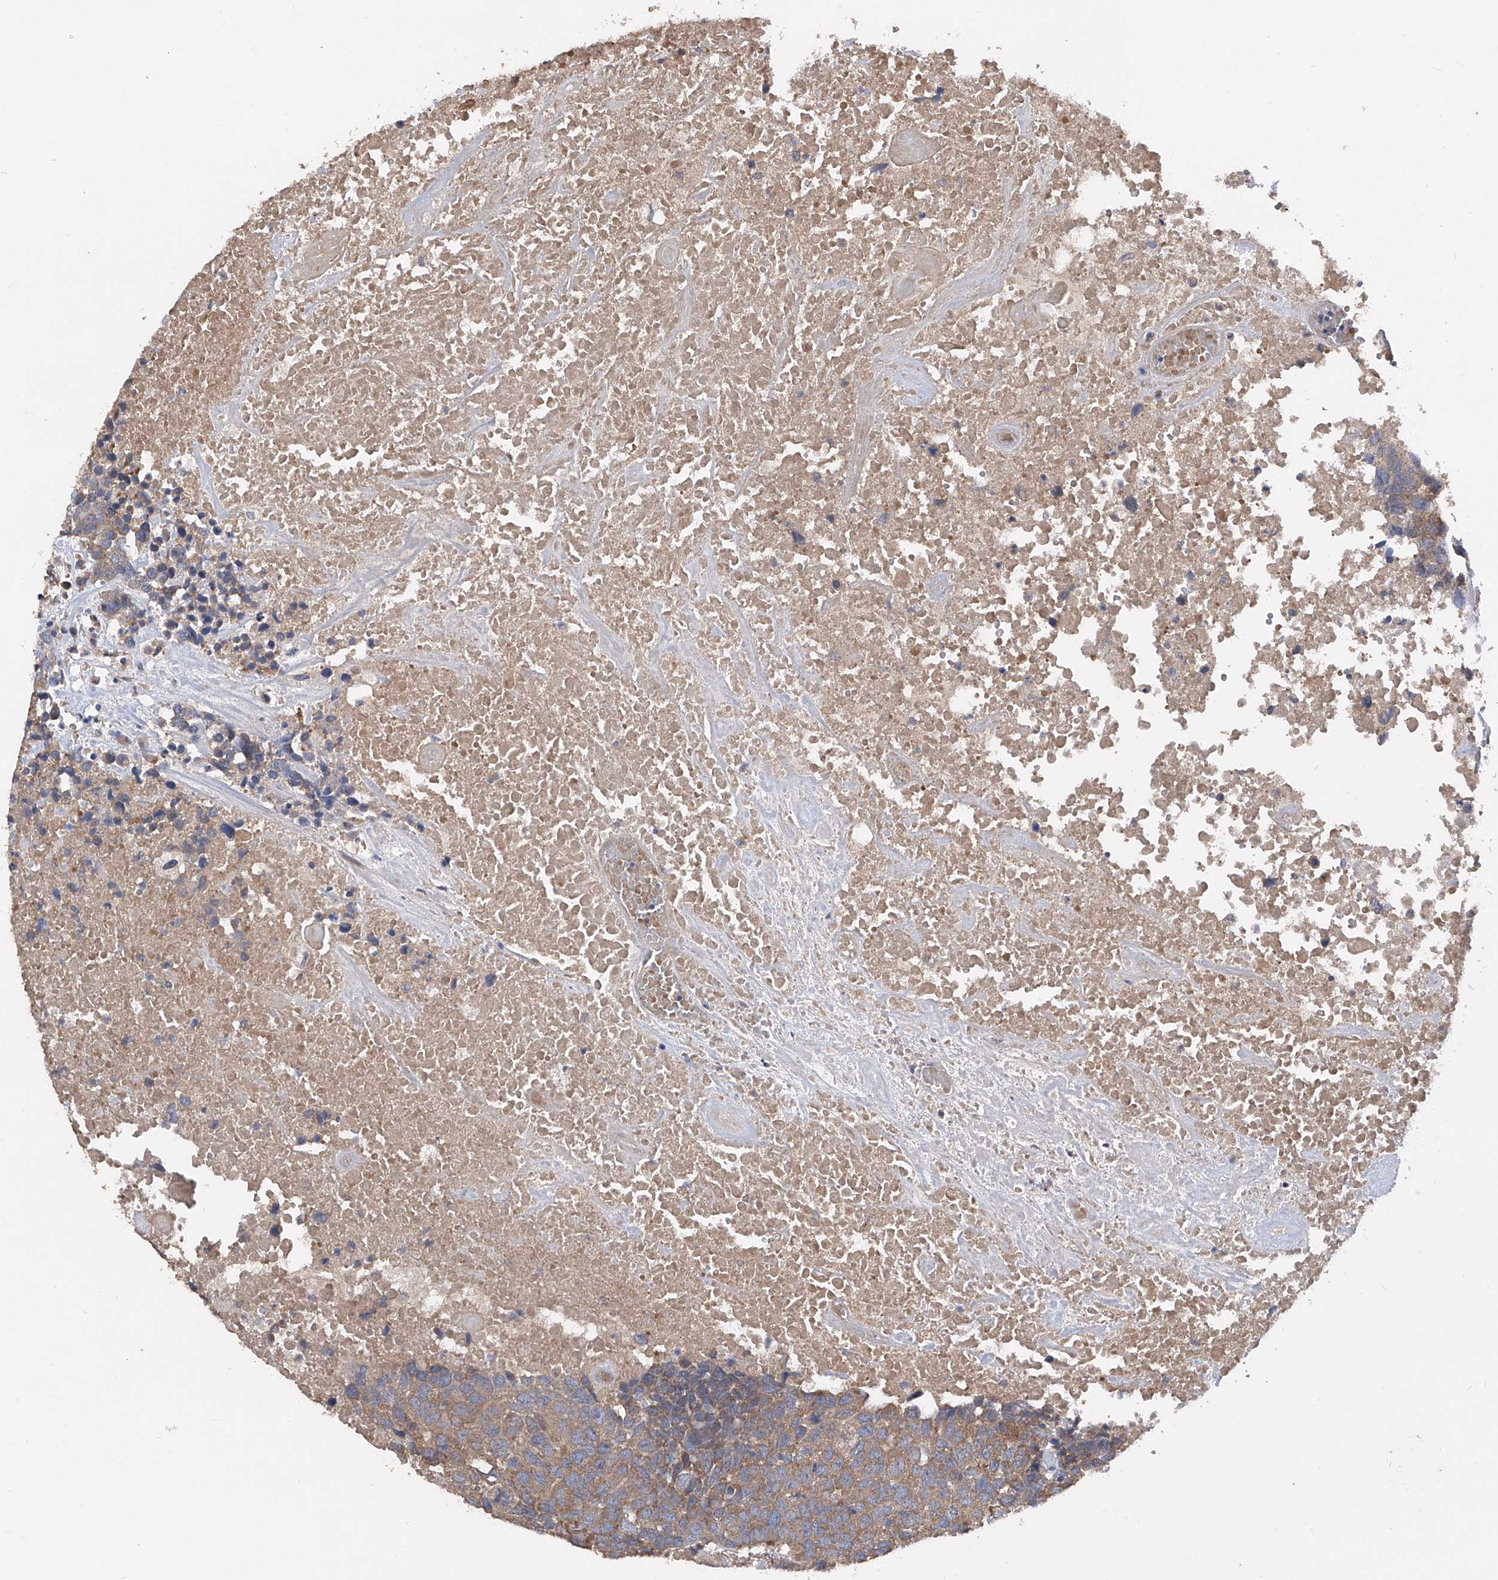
{"staining": {"intensity": "moderate", "quantity": ">75%", "location": "cytoplasmic/membranous"}, "tissue": "head and neck cancer", "cell_type": "Tumor cells", "image_type": "cancer", "snomed": [{"axis": "morphology", "description": "Squamous cell carcinoma, NOS"}, {"axis": "topography", "description": "Head-Neck"}], "caption": "This is an image of immunohistochemistry staining of head and neck cancer (squamous cell carcinoma), which shows moderate staining in the cytoplasmic/membranous of tumor cells.", "gene": "PTK2", "patient": {"sex": "male", "age": 66}}